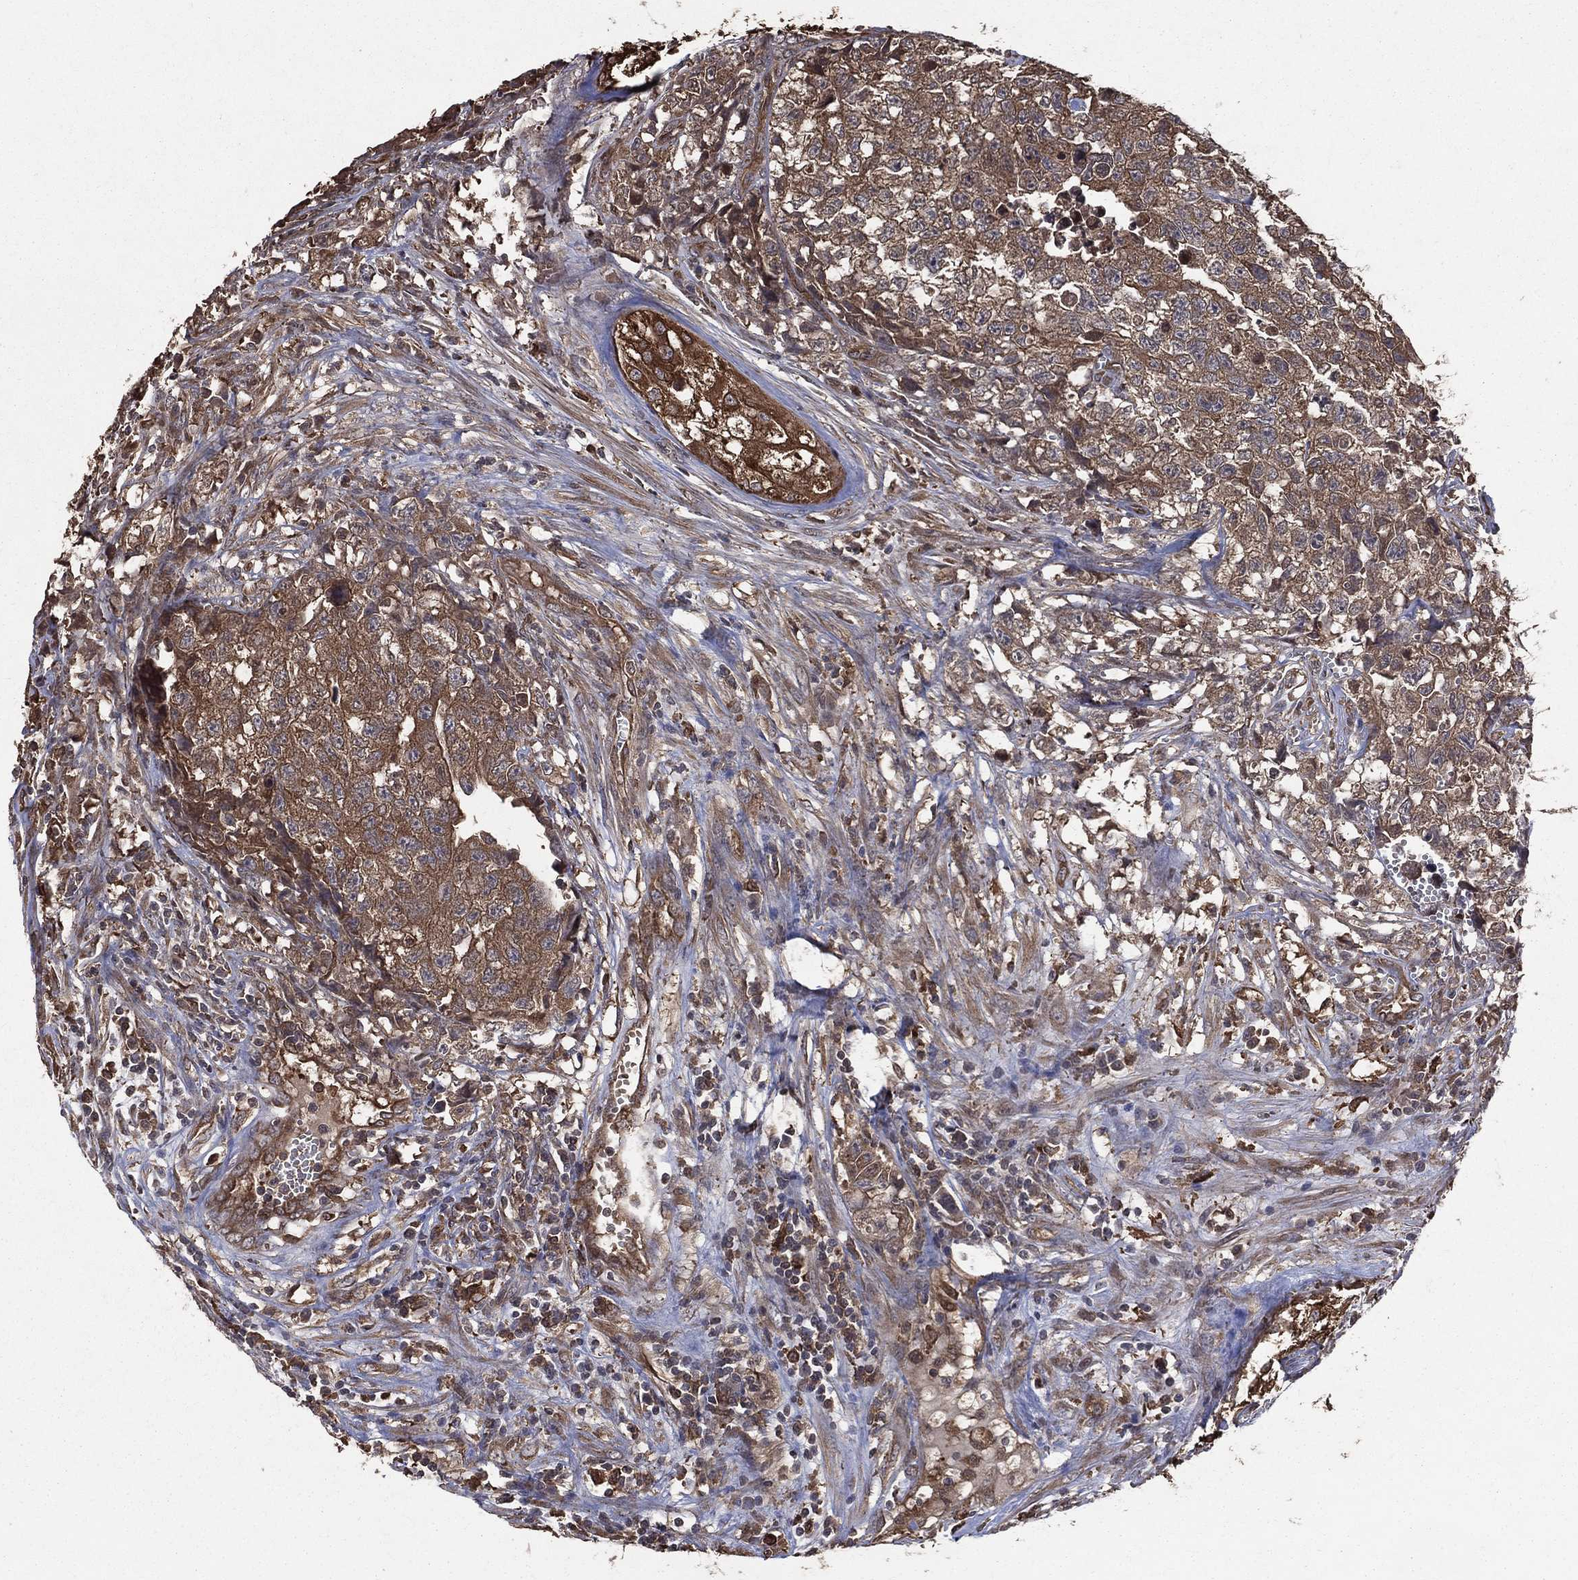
{"staining": {"intensity": "moderate", "quantity": ">75%", "location": "cytoplasmic/membranous"}, "tissue": "testis cancer", "cell_type": "Tumor cells", "image_type": "cancer", "snomed": [{"axis": "morphology", "description": "Seminoma, NOS"}, {"axis": "morphology", "description": "Carcinoma, Embryonal, NOS"}, {"axis": "topography", "description": "Testis"}], "caption": "DAB (3,3'-diaminobenzidine) immunohistochemical staining of human testis cancer reveals moderate cytoplasmic/membranous protein expression in approximately >75% of tumor cells.", "gene": "DPYSL2", "patient": {"sex": "male", "age": 22}}